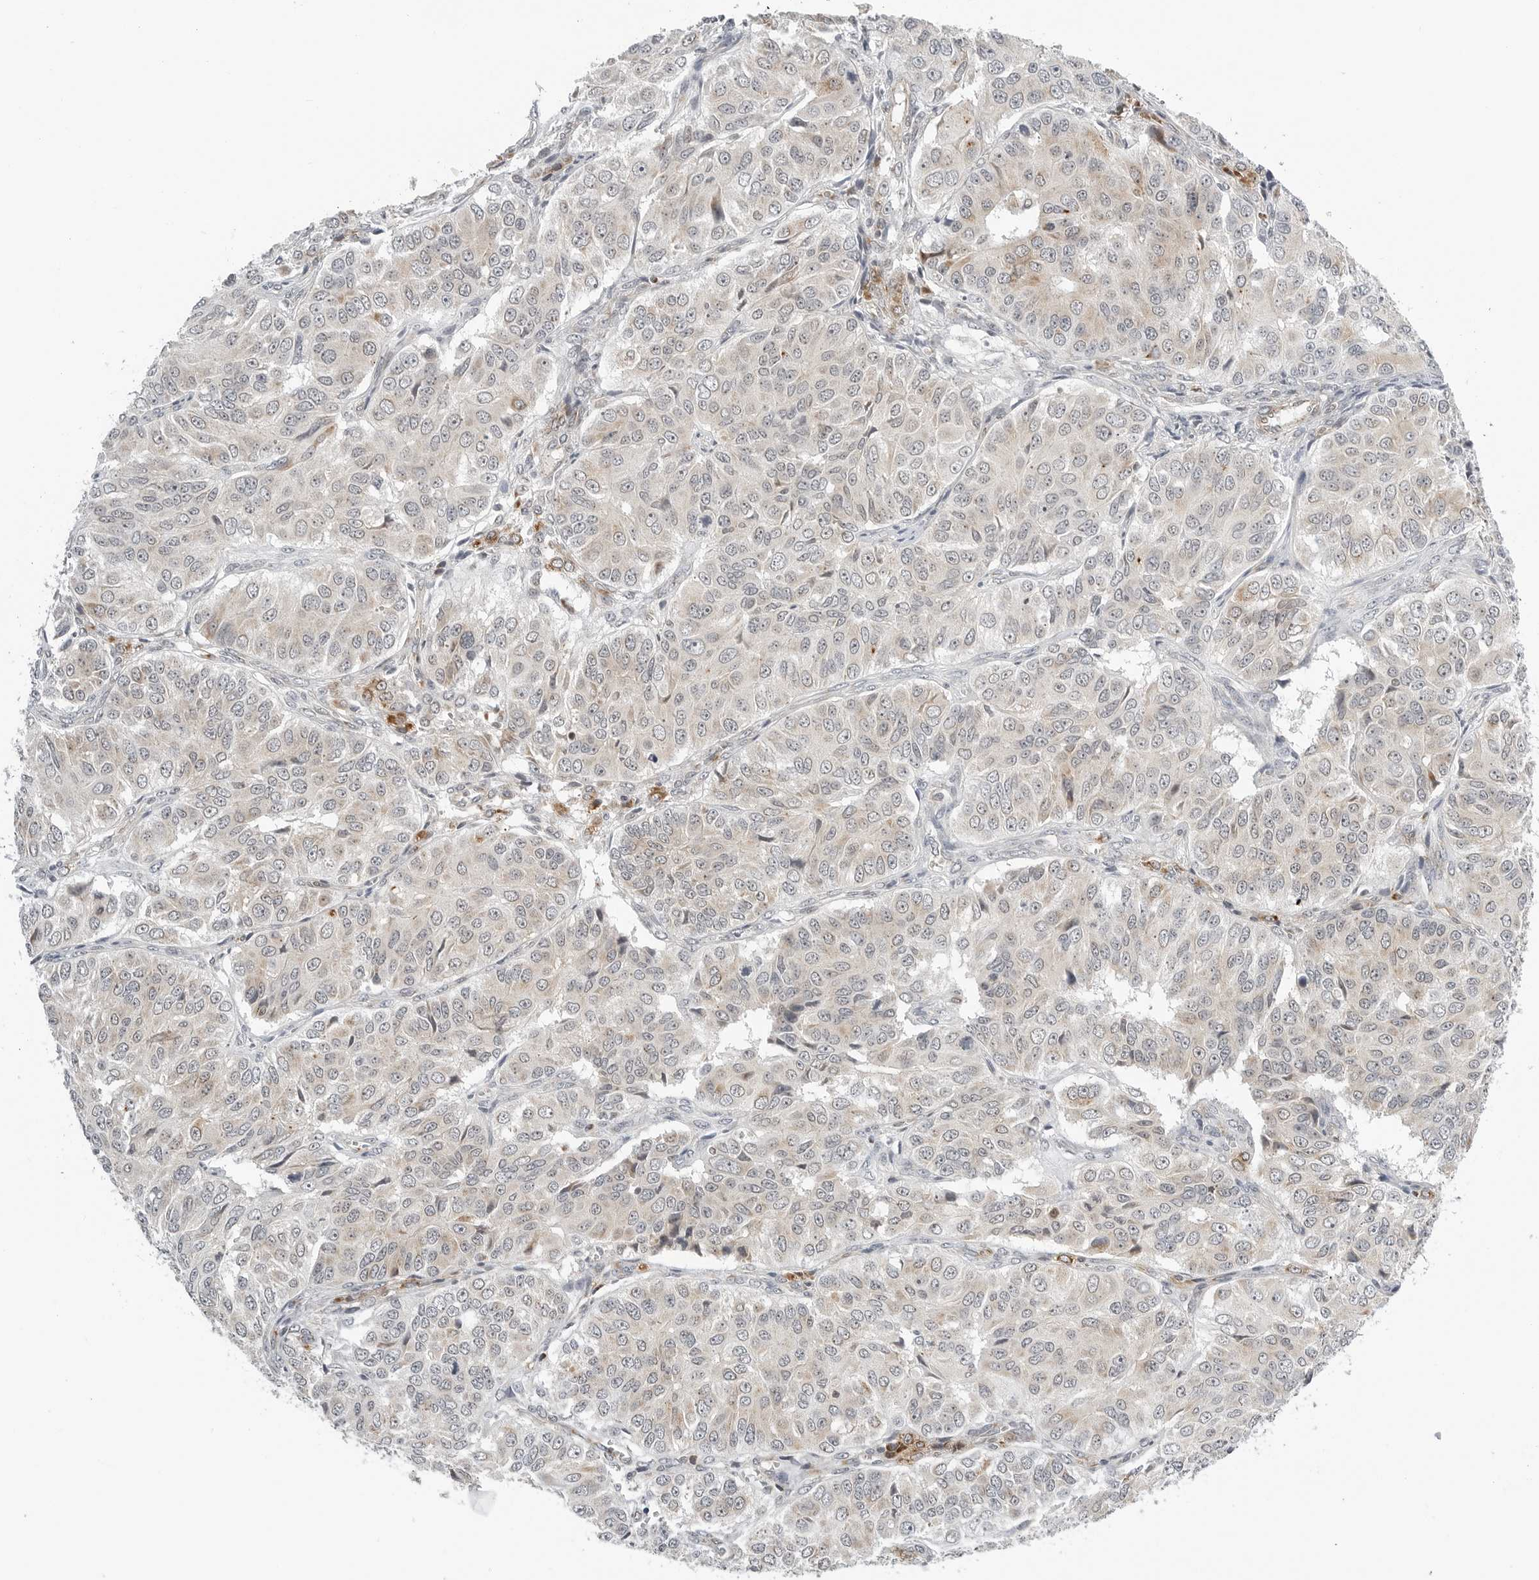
{"staining": {"intensity": "weak", "quantity": "<25%", "location": "cytoplasmic/membranous"}, "tissue": "ovarian cancer", "cell_type": "Tumor cells", "image_type": "cancer", "snomed": [{"axis": "morphology", "description": "Carcinoma, endometroid"}, {"axis": "topography", "description": "Ovary"}], "caption": "There is no significant positivity in tumor cells of ovarian cancer.", "gene": "PEX2", "patient": {"sex": "female", "age": 51}}